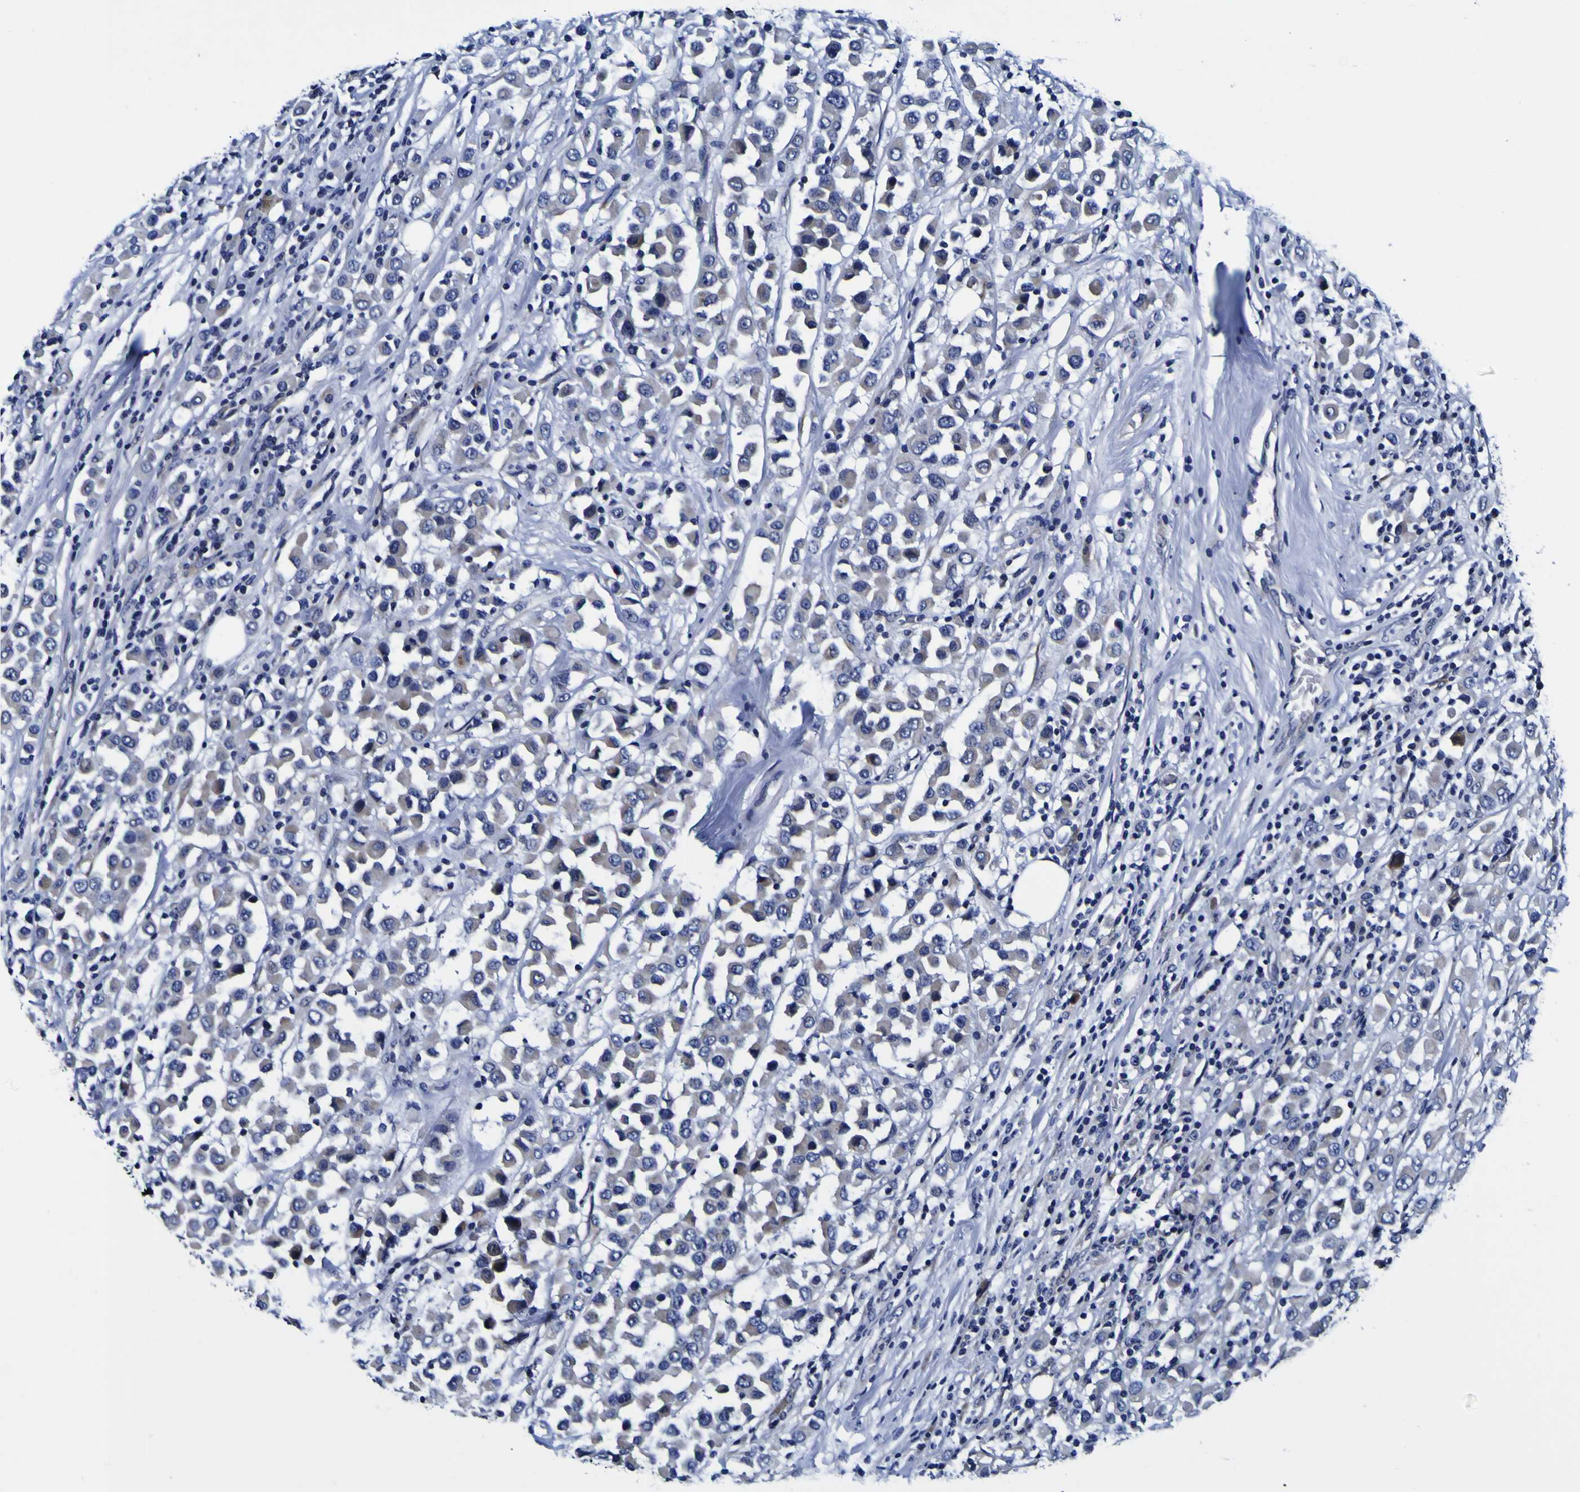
{"staining": {"intensity": "moderate", "quantity": "<25%", "location": "cytoplasmic/membranous"}, "tissue": "breast cancer", "cell_type": "Tumor cells", "image_type": "cancer", "snomed": [{"axis": "morphology", "description": "Duct carcinoma"}, {"axis": "topography", "description": "Breast"}], "caption": "Breast cancer stained with DAB immunohistochemistry (IHC) reveals low levels of moderate cytoplasmic/membranous positivity in approximately <25% of tumor cells. (Stains: DAB in brown, nuclei in blue, Microscopy: brightfield microscopy at high magnification).", "gene": "PDLIM4", "patient": {"sex": "female", "age": 61}}